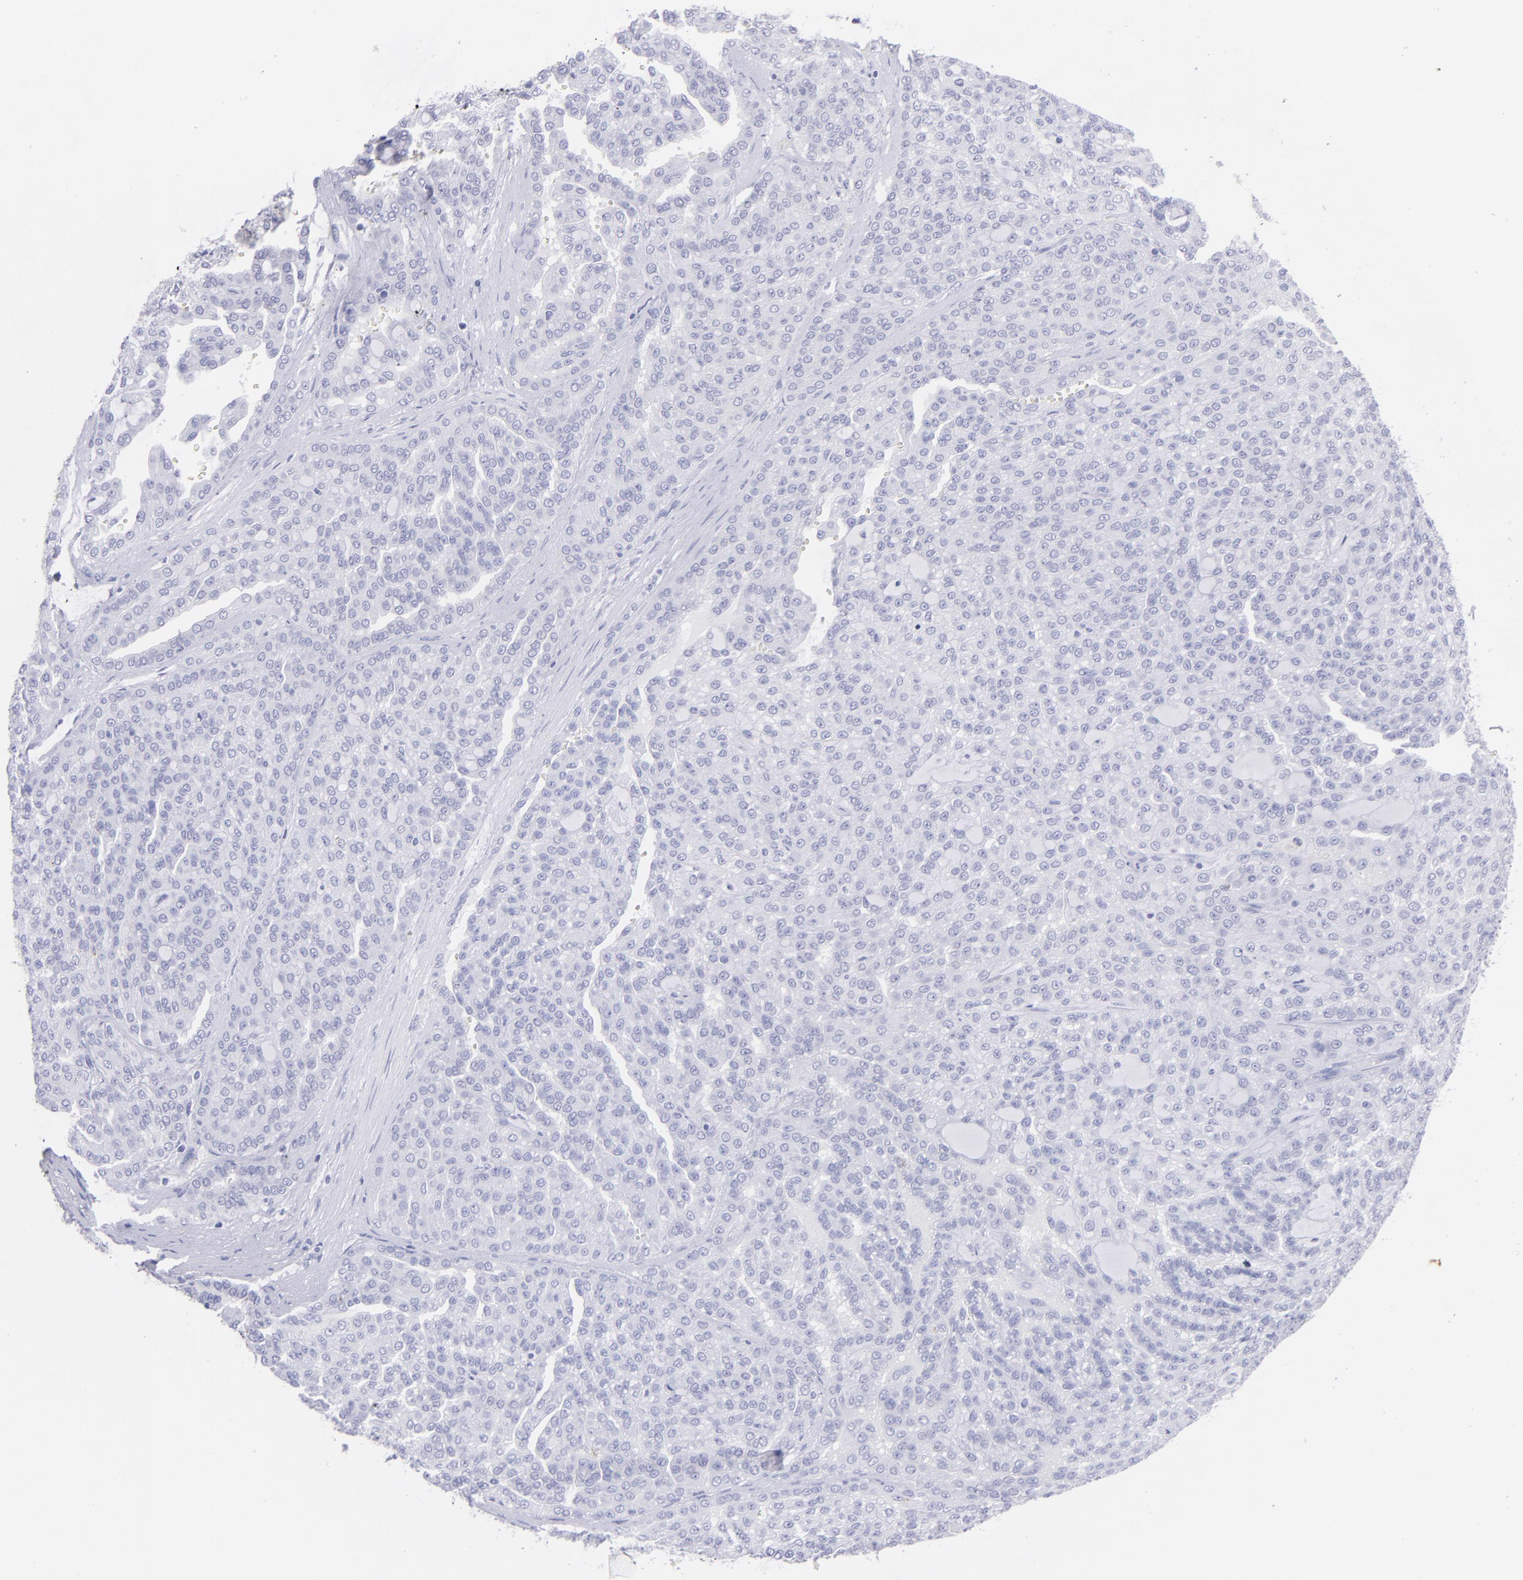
{"staining": {"intensity": "negative", "quantity": "none", "location": "none"}, "tissue": "renal cancer", "cell_type": "Tumor cells", "image_type": "cancer", "snomed": [{"axis": "morphology", "description": "Adenocarcinoma, NOS"}, {"axis": "topography", "description": "Kidney"}], "caption": "Renal adenocarcinoma stained for a protein using immunohistochemistry displays no expression tumor cells.", "gene": "CNP", "patient": {"sex": "male", "age": 63}}